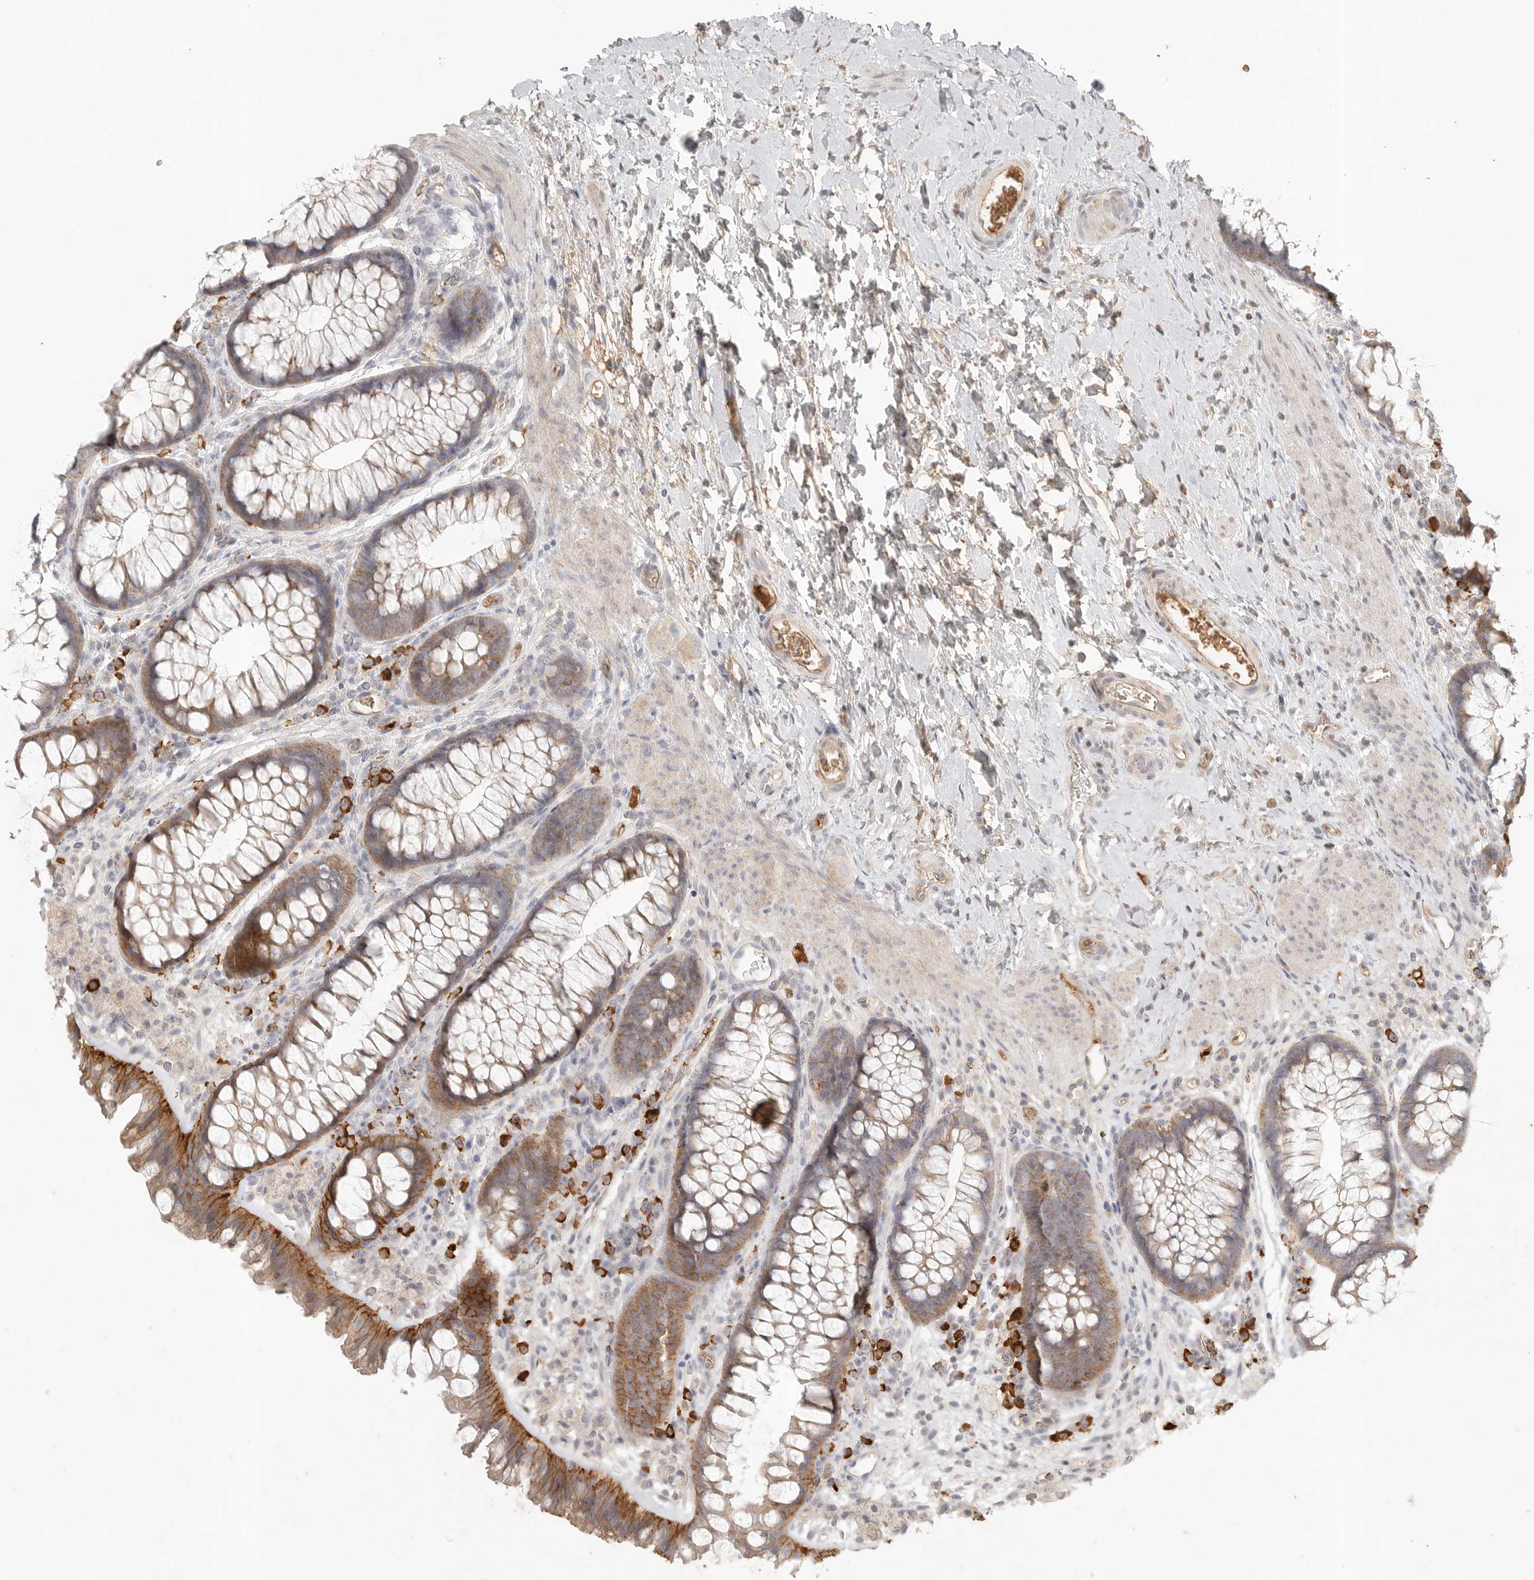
{"staining": {"intensity": "weak", "quantity": ">75%", "location": "cytoplasmic/membranous"}, "tissue": "colon", "cell_type": "Endothelial cells", "image_type": "normal", "snomed": [{"axis": "morphology", "description": "Normal tissue, NOS"}, {"axis": "topography", "description": "Colon"}], "caption": "The histopathology image demonstrates staining of unremarkable colon, revealing weak cytoplasmic/membranous protein expression (brown color) within endothelial cells.", "gene": "SLC25A36", "patient": {"sex": "female", "age": 62}}